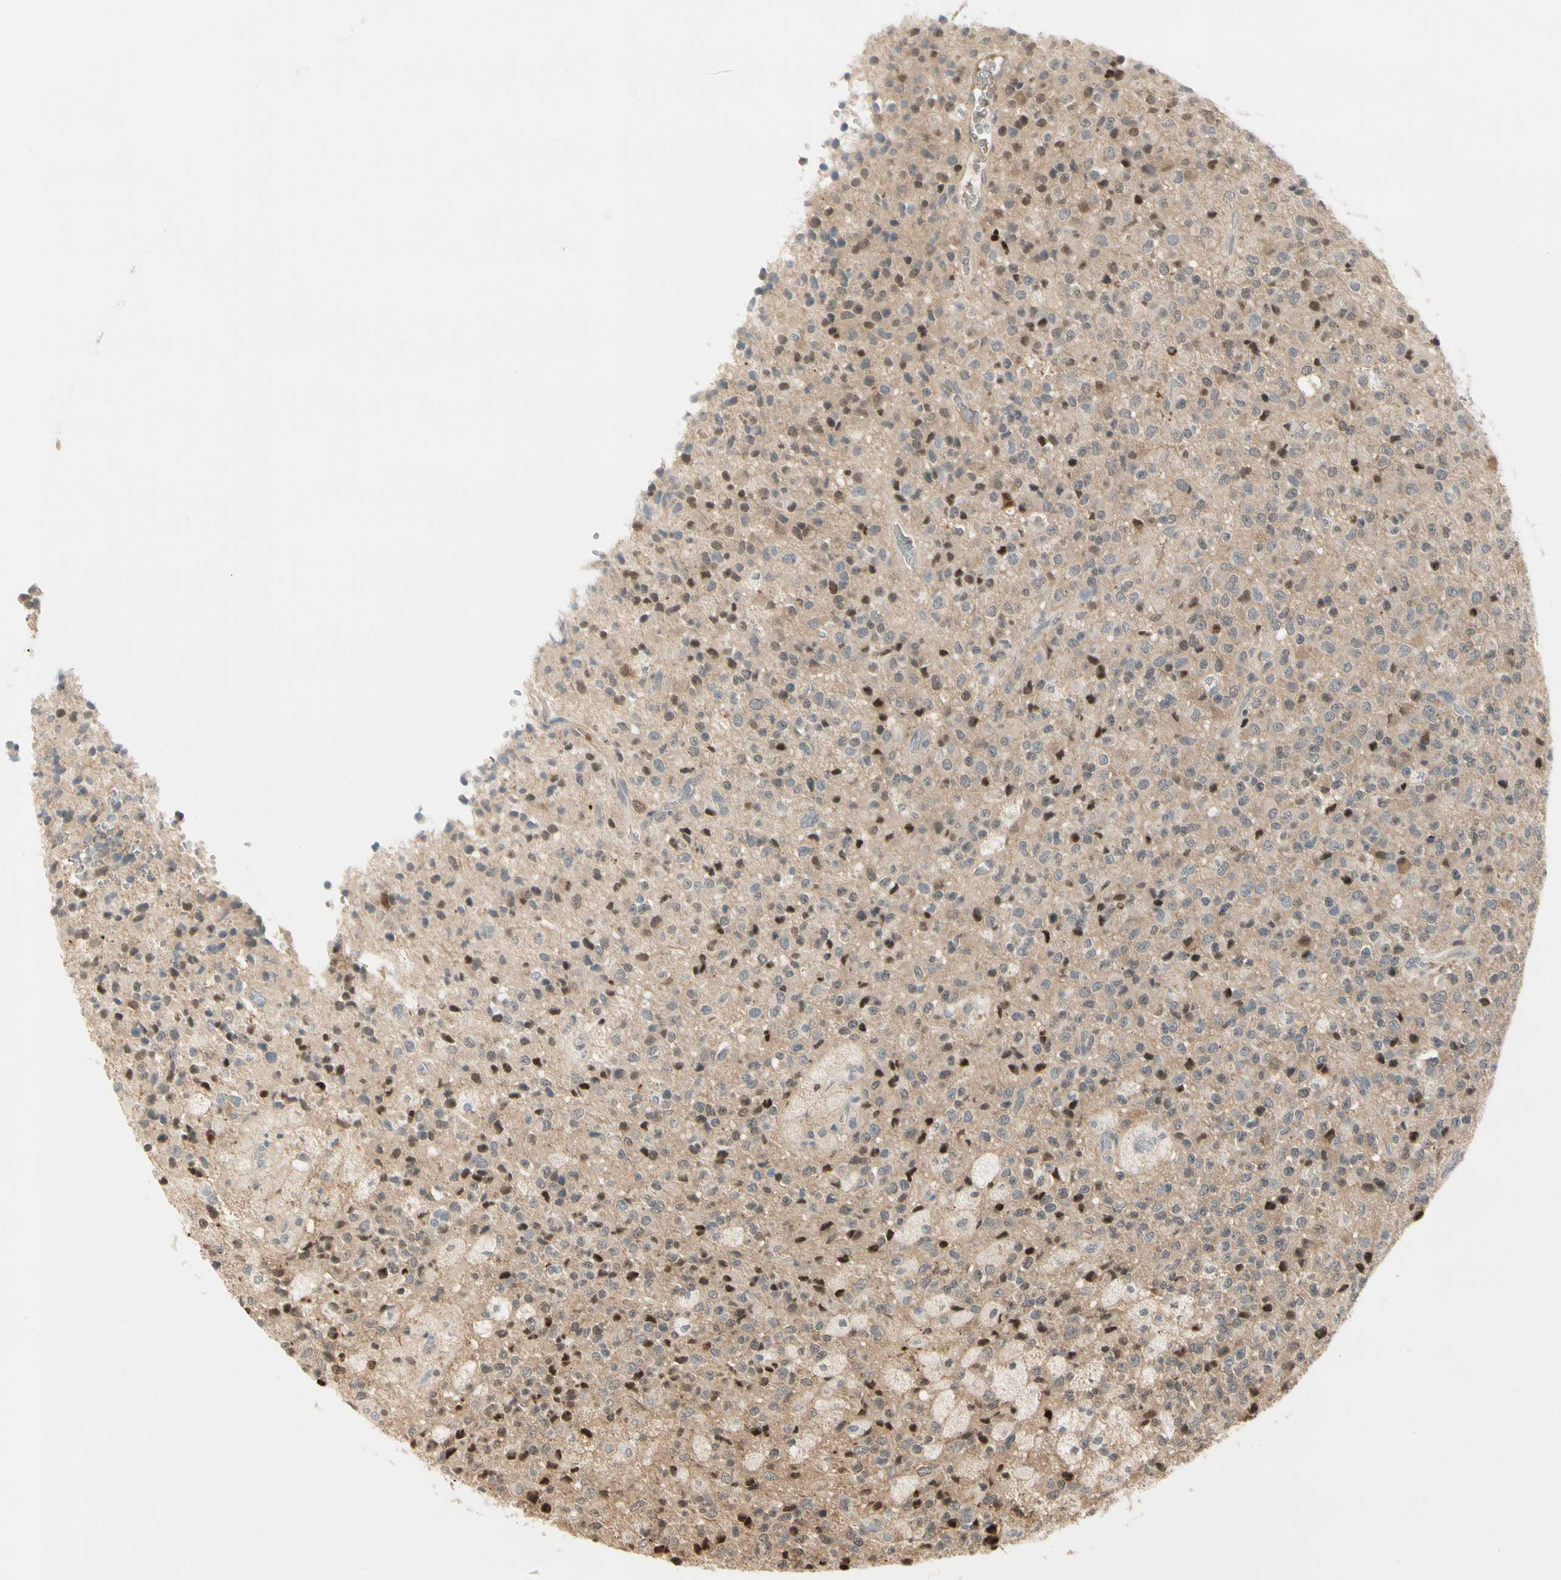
{"staining": {"intensity": "moderate", "quantity": ">75%", "location": "cytoplasmic/membranous,nuclear"}, "tissue": "glioma", "cell_type": "Tumor cells", "image_type": "cancer", "snomed": [{"axis": "morphology", "description": "Glioma, malignant, High grade"}, {"axis": "topography", "description": "pancreas cauda"}], "caption": "Moderate cytoplasmic/membranous and nuclear expression for a protein is seen in about >75% of tumor cells of high-grade glioma (malignant) using immunohistochemistry.", "gene": "EVC", "patient": {"sex": "male", "age": 60}}